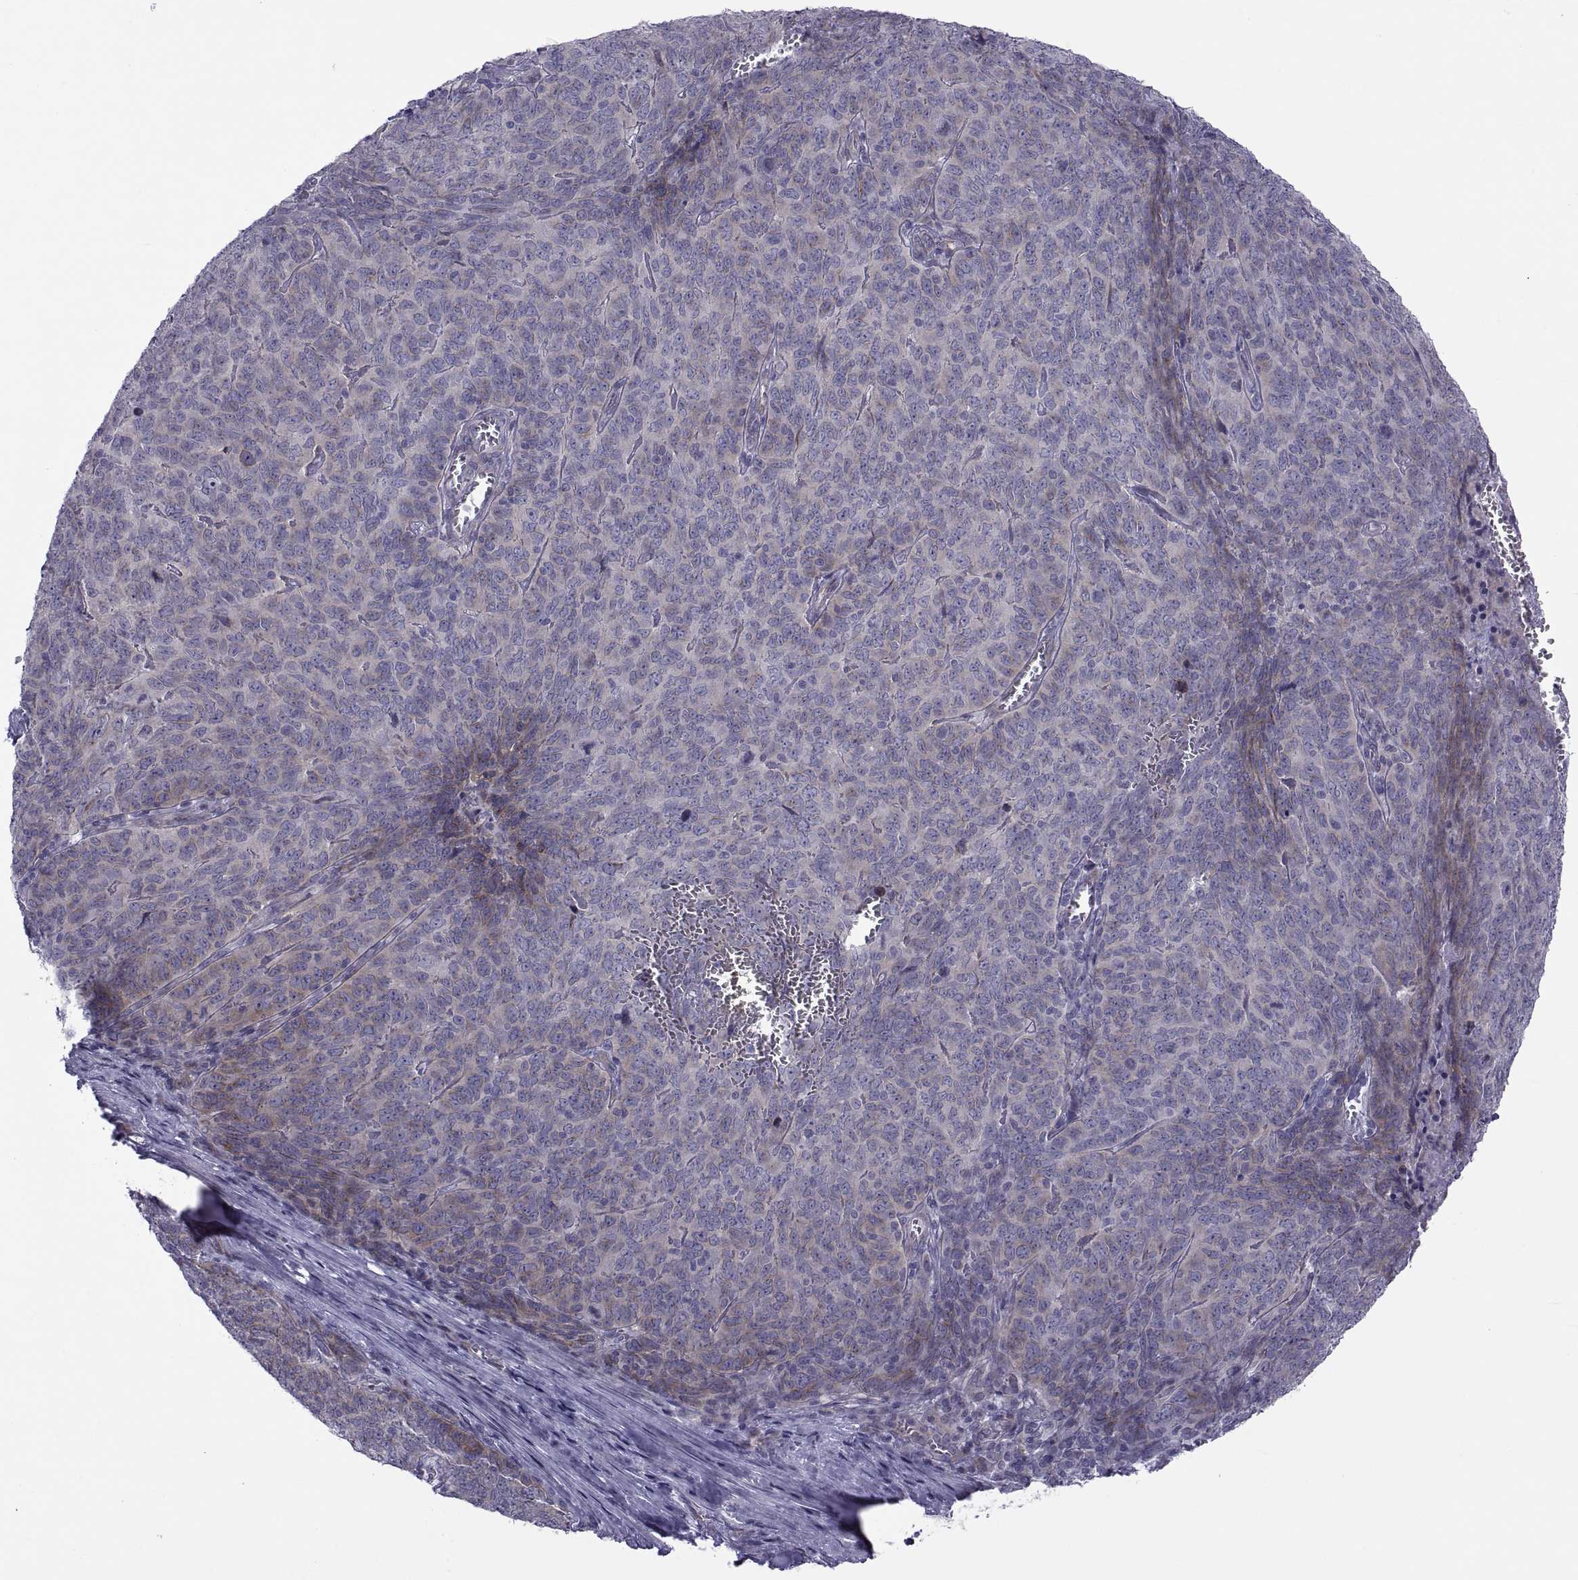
{"staining": {"intensity": "weak", "quantity": "25%-75%", "location": "cytoplasmic/membranous"}, "tissue": "skin cancer", "cell_type": "Tumor cells", "image_type": "cancer", "snomed": [{"axis": "morphology", "description": "Squamous cell carcinoma, NOS"}, {"axis": "topography", "description": "Skin"}, {"axis": "topography", "description": "Anal"}], "caption": "This photomicrograph demonstrates immunohistochemistry (IHC) staining of human skin cancer (squamous cell carcinoma), with low weak cytoplasmic/membranous expression in approximately 25%-75% of tumor cells.", "gene": "TMEM158", "patient": {"sex": "female", "age": 51}}